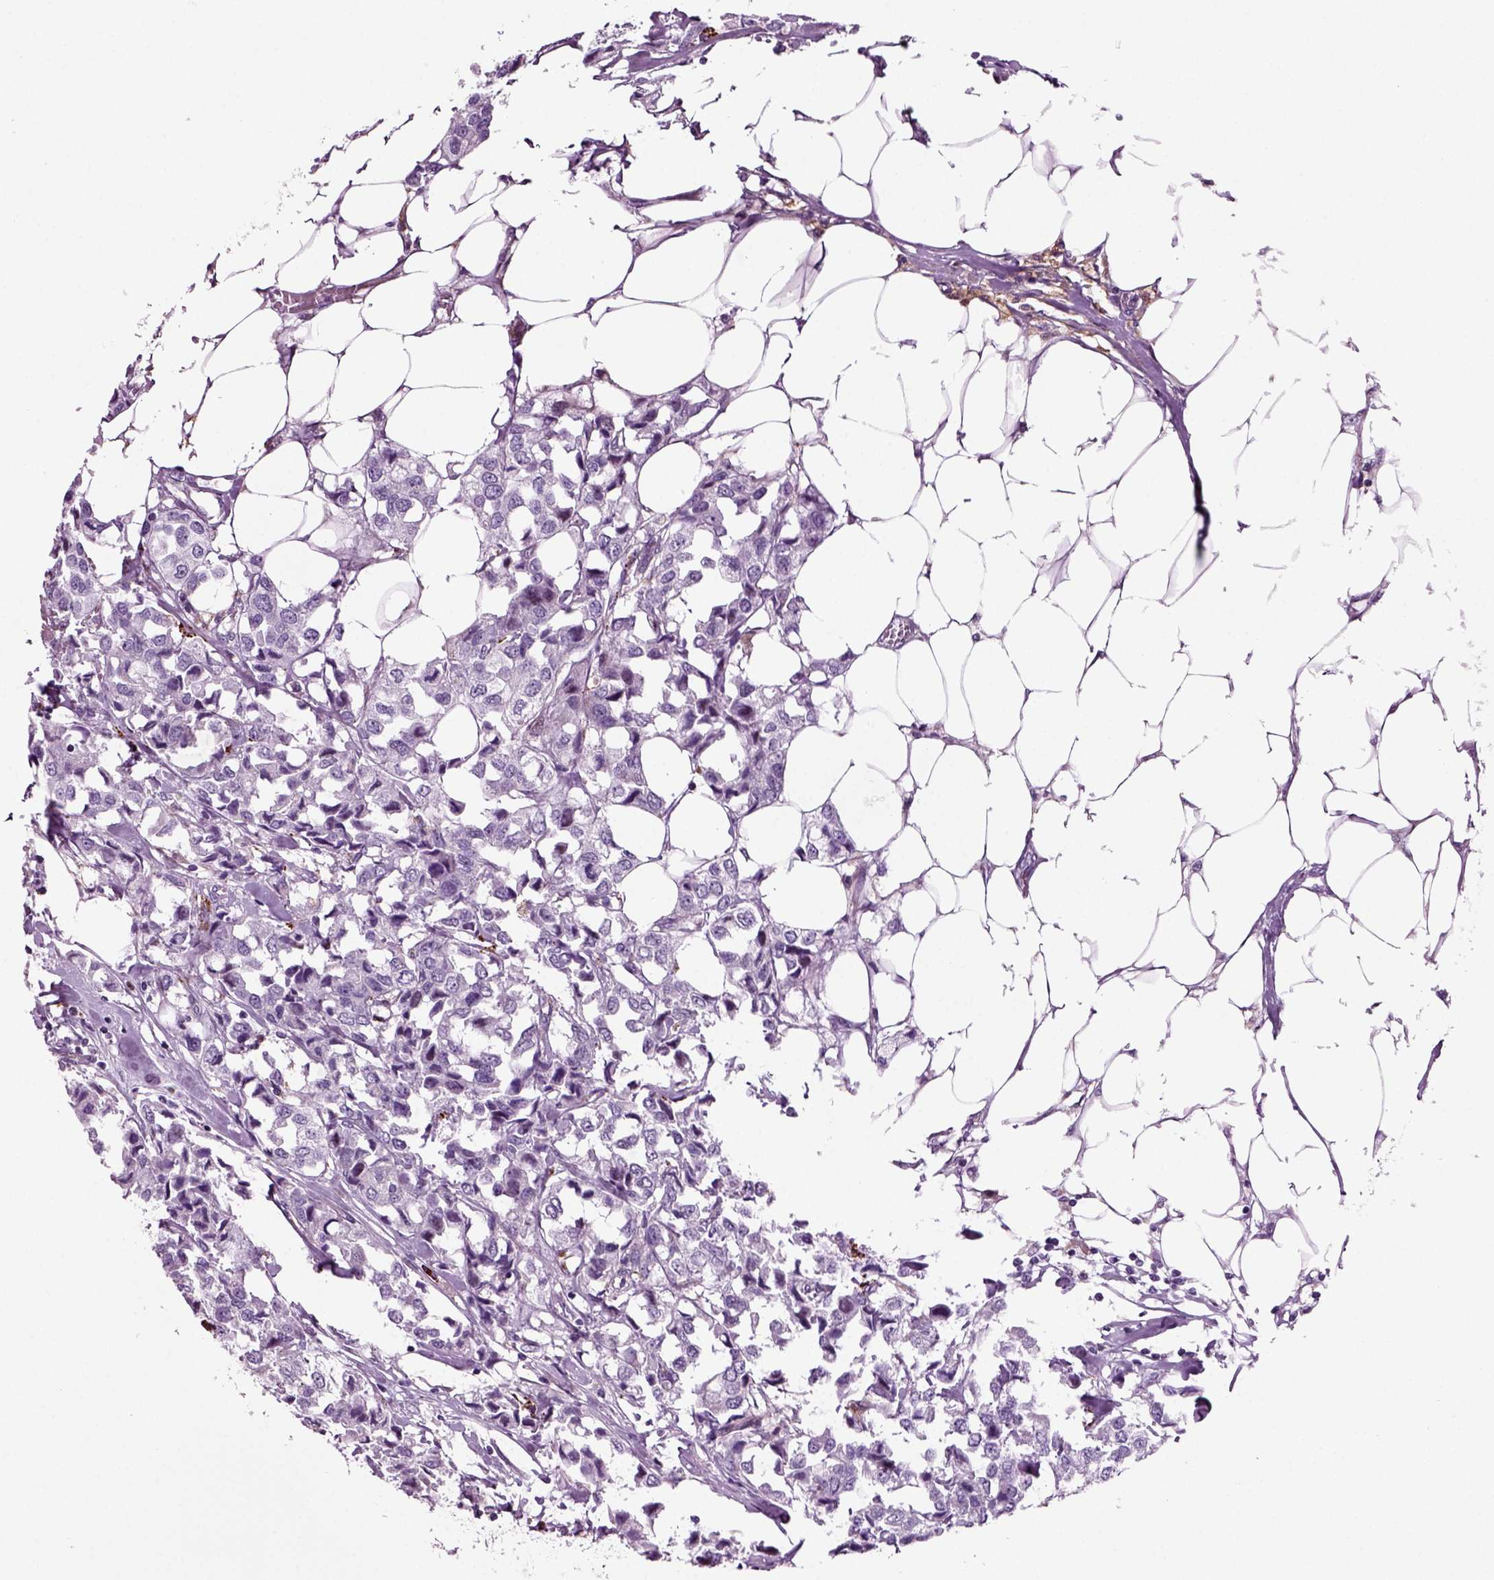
{"staining": {"intensity": "negative", "quantity": "none", "location": "none"}, "tissue": "breast cancer", "cell_type": "Tumor cells", "image_type": "cancer", "snomed": [{"axis": "morphology", "description": "Duct carcinoma"}, {"axis": "topography", "description": "Breast"}], "caption": "This is an IHC micrograph of breast cancer. There is no expression in tumor cells.", "gene": "ARID3A", "patient": {"sex": "female", "age": 80}}